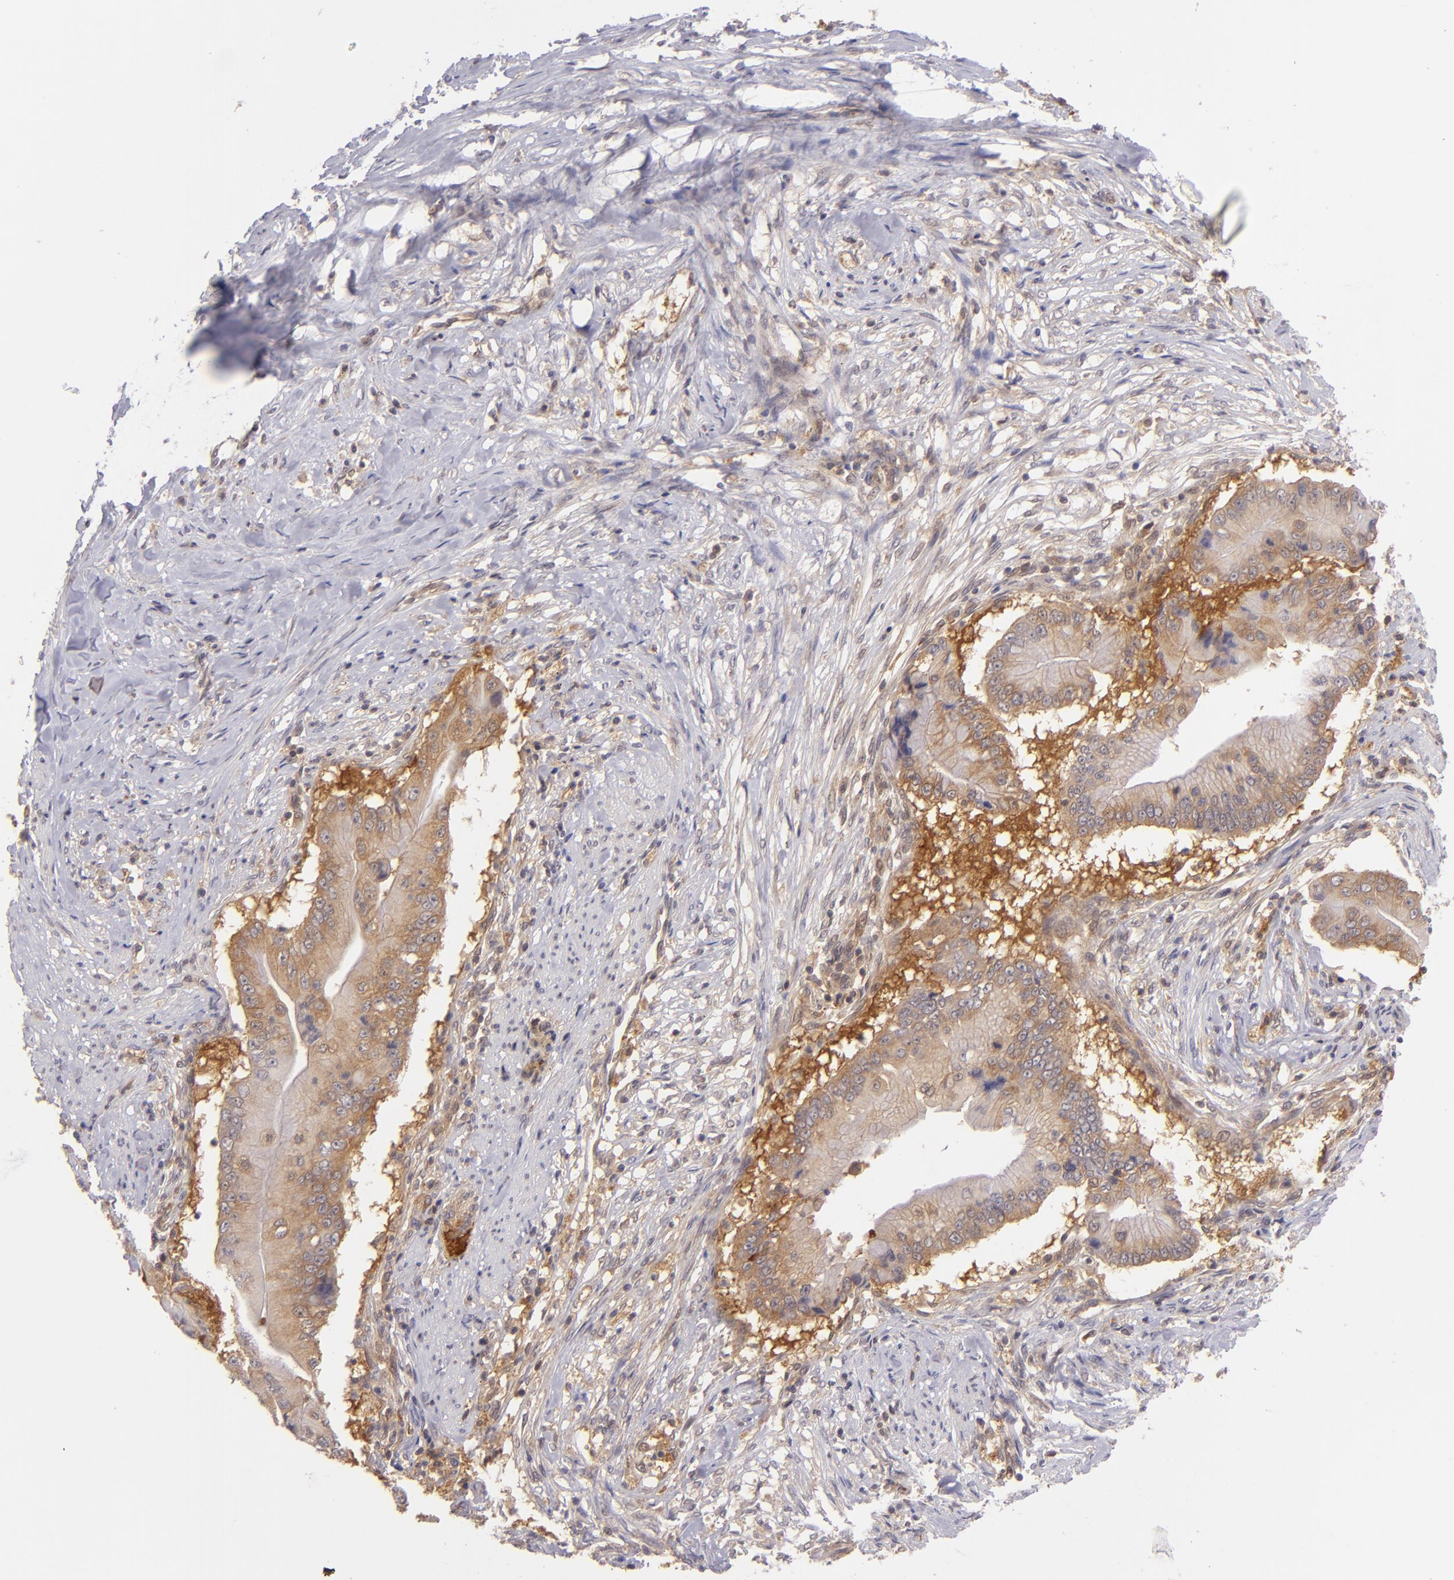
{"staining": {"intensity": "moderate", "quantity": "25%-75%", "location": "cytoplasmic/membranous"}, "tissue": "pancreatic cancer", "cell_type": "Tumor cells", "image_type": "cancer", "snomed": [{"axis": "morphology", "description": "Adenocarcinoma, NOS"}, {"axis": "topography", "description": "Pancreas"}], "caption": "Protein analysis of adenocarcinoma (pancreatic) tissue exhibits moderate cytoplasmic/membranous staining in approximately 25%-75% of tumor cells.", "gene": "PTPN13", "patient": {"sex": "male", "age": 62}}